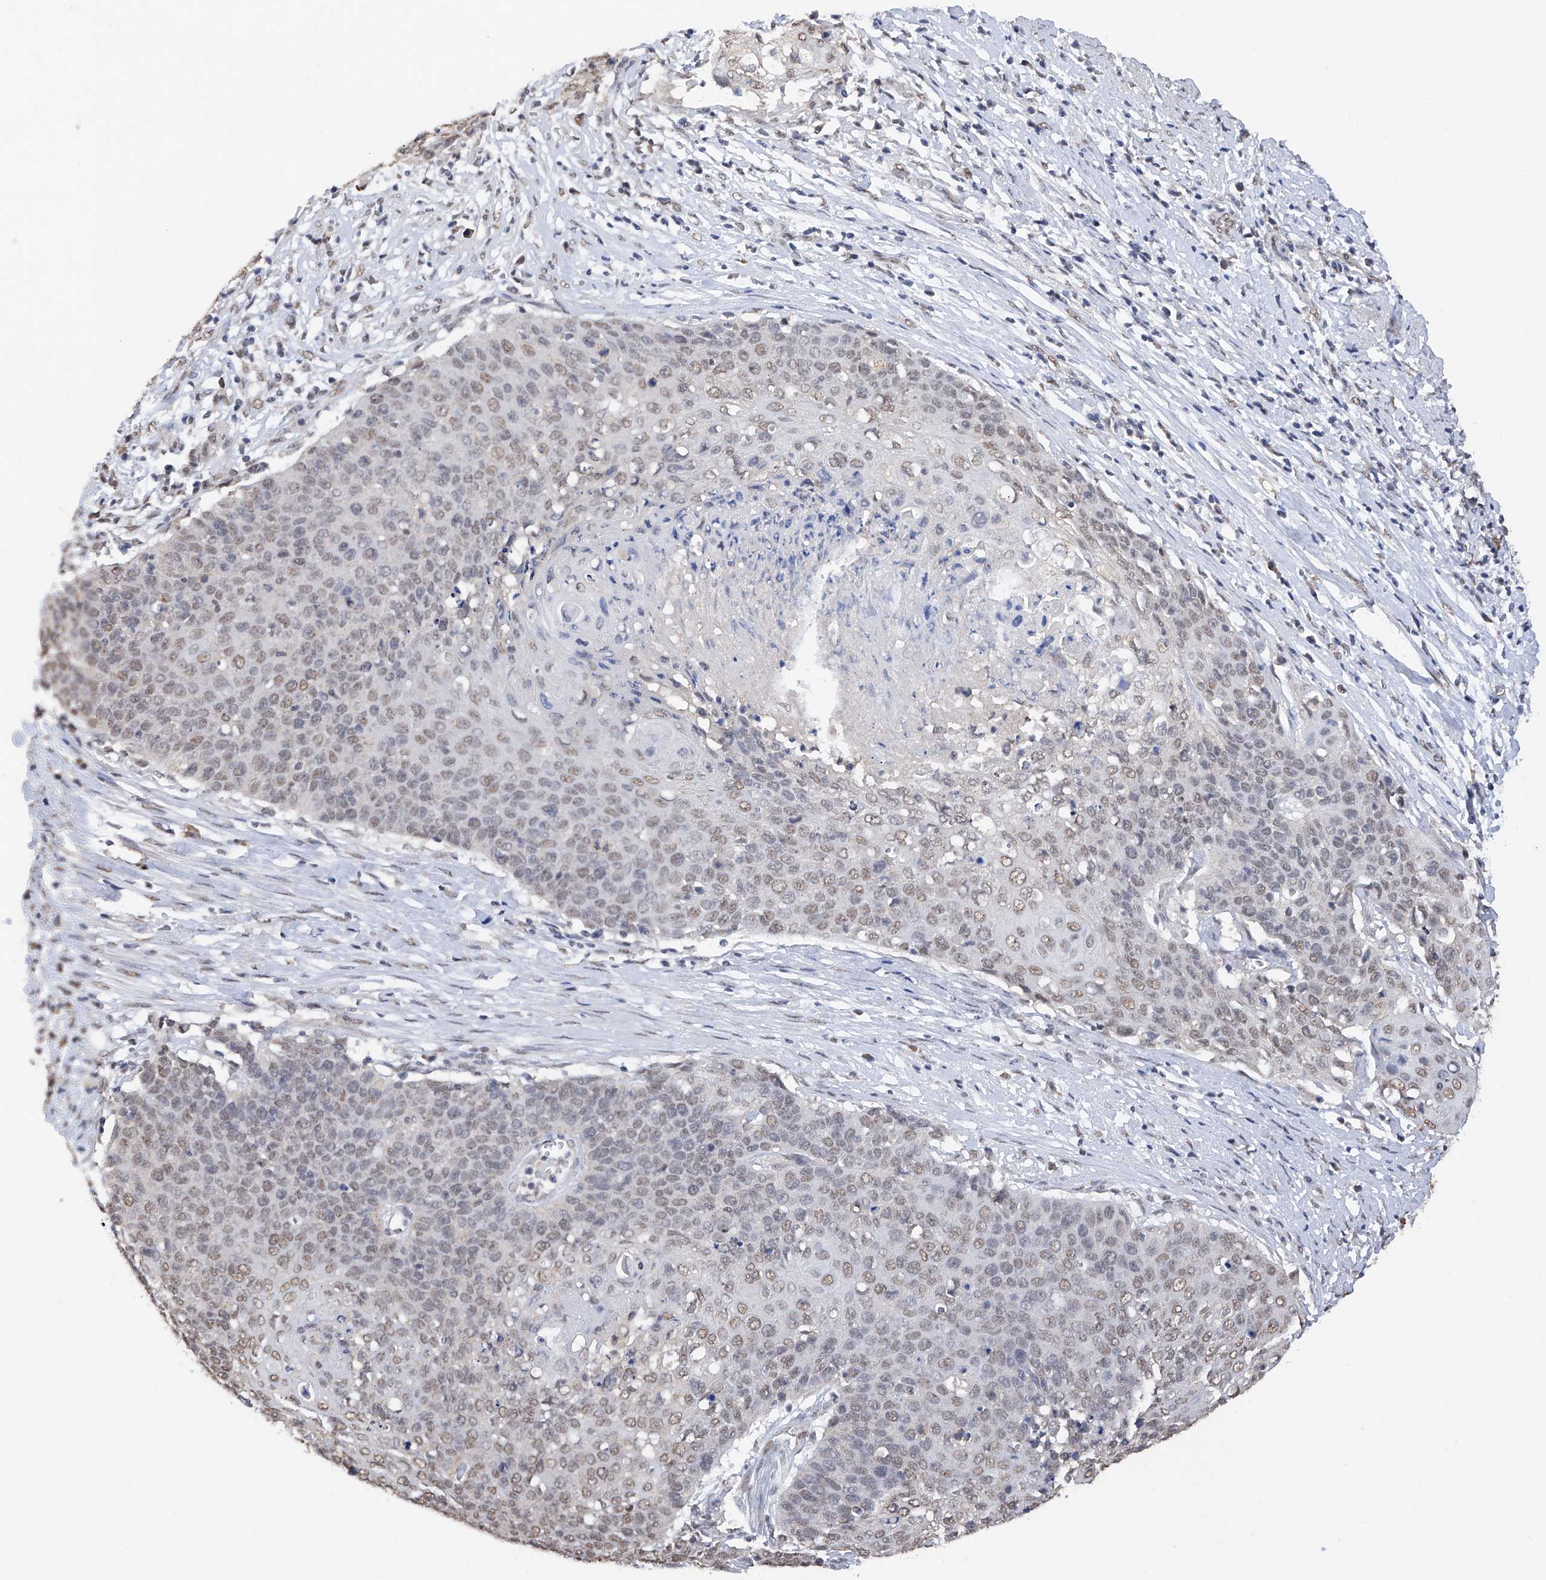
{"staining": {"intensity": "weak", "quantity": ">75%", "location": "nuclear"}, "tissue": "cervical cancer", "cell_type": "Tumor cells", "image_type": "cancer", "snomed": [{"axis": "morphology", "description": "Squamous cell carcinoma, NOS"}, {"axis": "topography", "description": "Cervix"}], "caption": "This is an image of immunohistochemistry (IHC) staining of cervical cancer, which shows weak positivity in the nuclear of tumor cells.", "gene": "DMAP1", "patient": {"sex": "female", "age": 39}}